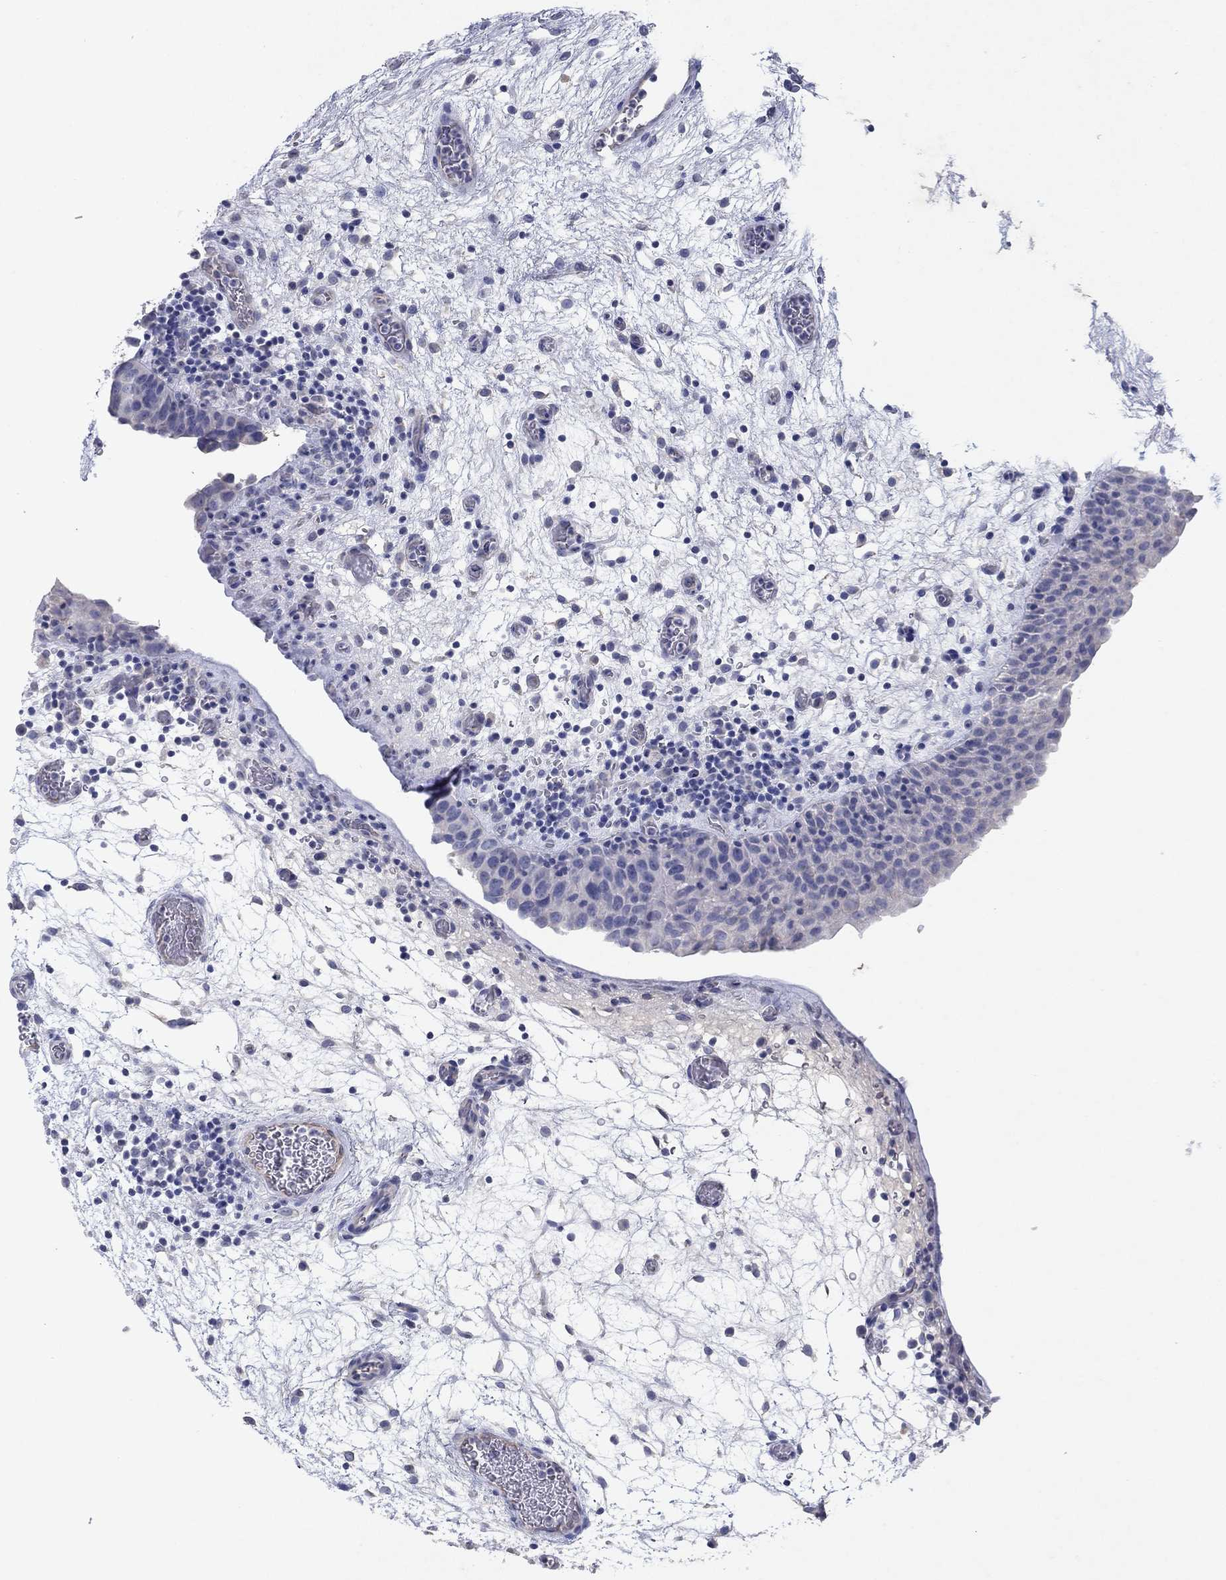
{"staining": {"intensity": "negative", "quantity": "none", "location": "none"}, "tissue": "urinary bladder", "cell_type": "Urothelial cells", "image_type": "normal", "snomed": [{"axis": "morphology", "description": "Normal tissue, NOS"}, {"axis": "topography", "description": "Urinary bladder"}], "caption": "The histopathology image reveals no significant expression in urothelial cells of urinary bladder. Nuclei are stained in blue.", "gene": "KRT40", "patient": {"sex": "male", "age": 37}}